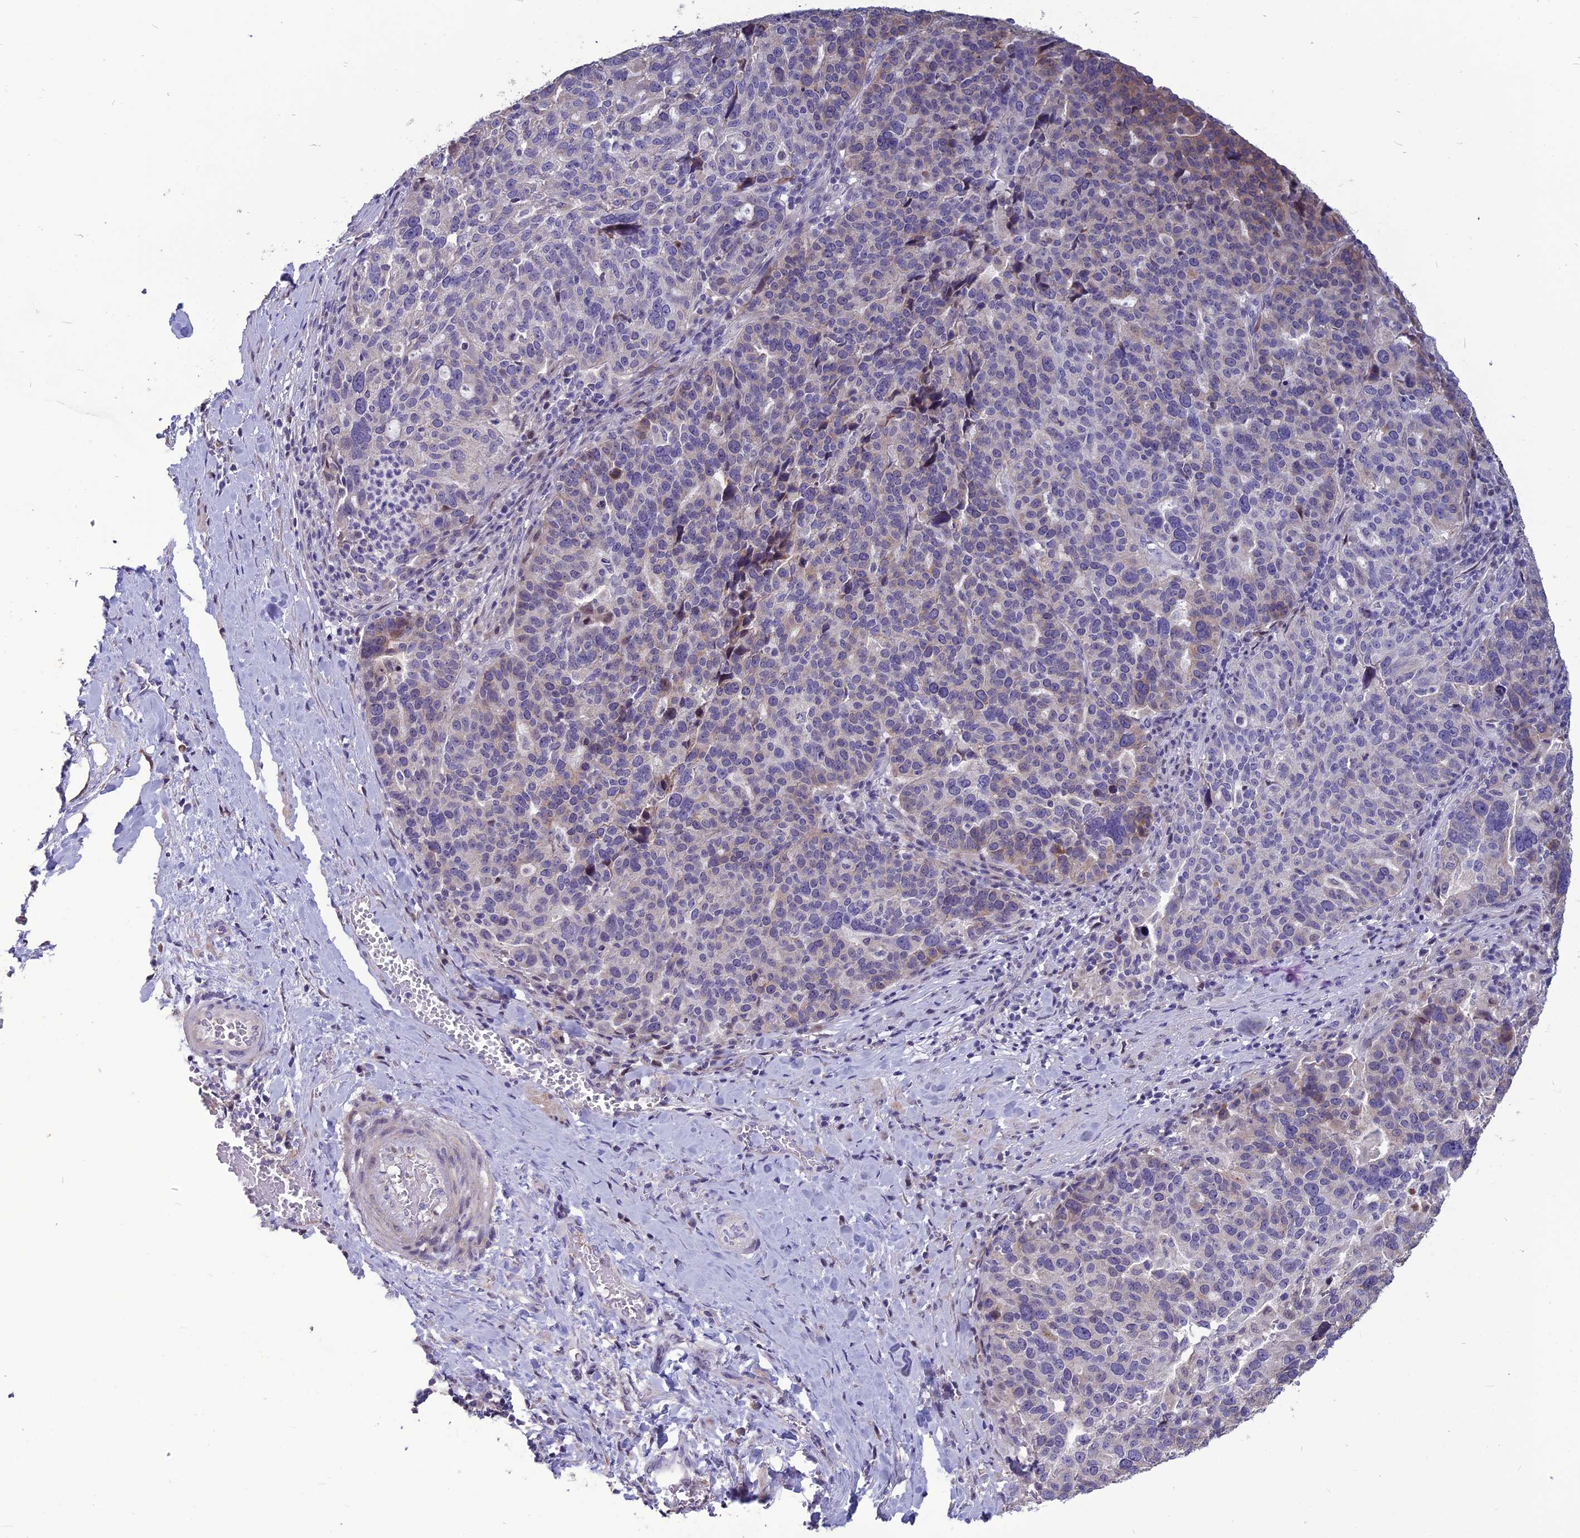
{"staining": {"intensity": "negative", "quantity": "none", "location": "none"}, "tissue": "ovarian cancer", "cell_type": "Tumor cells", "image_type": "cancer", "snomed": [{"axis": "morphology", "description": "Cystadenocarcinoma, serous, NOS"}, {"axis": "topography", "description": "Ovary"}], "caption": "Ovarian cancer (serous cystadenocarcinoma) was stained to show a protein in brown. There is no significant positivity in tumor cells.", "gene": "SPG21", "patient": {"sex": "female", "age": 59}}